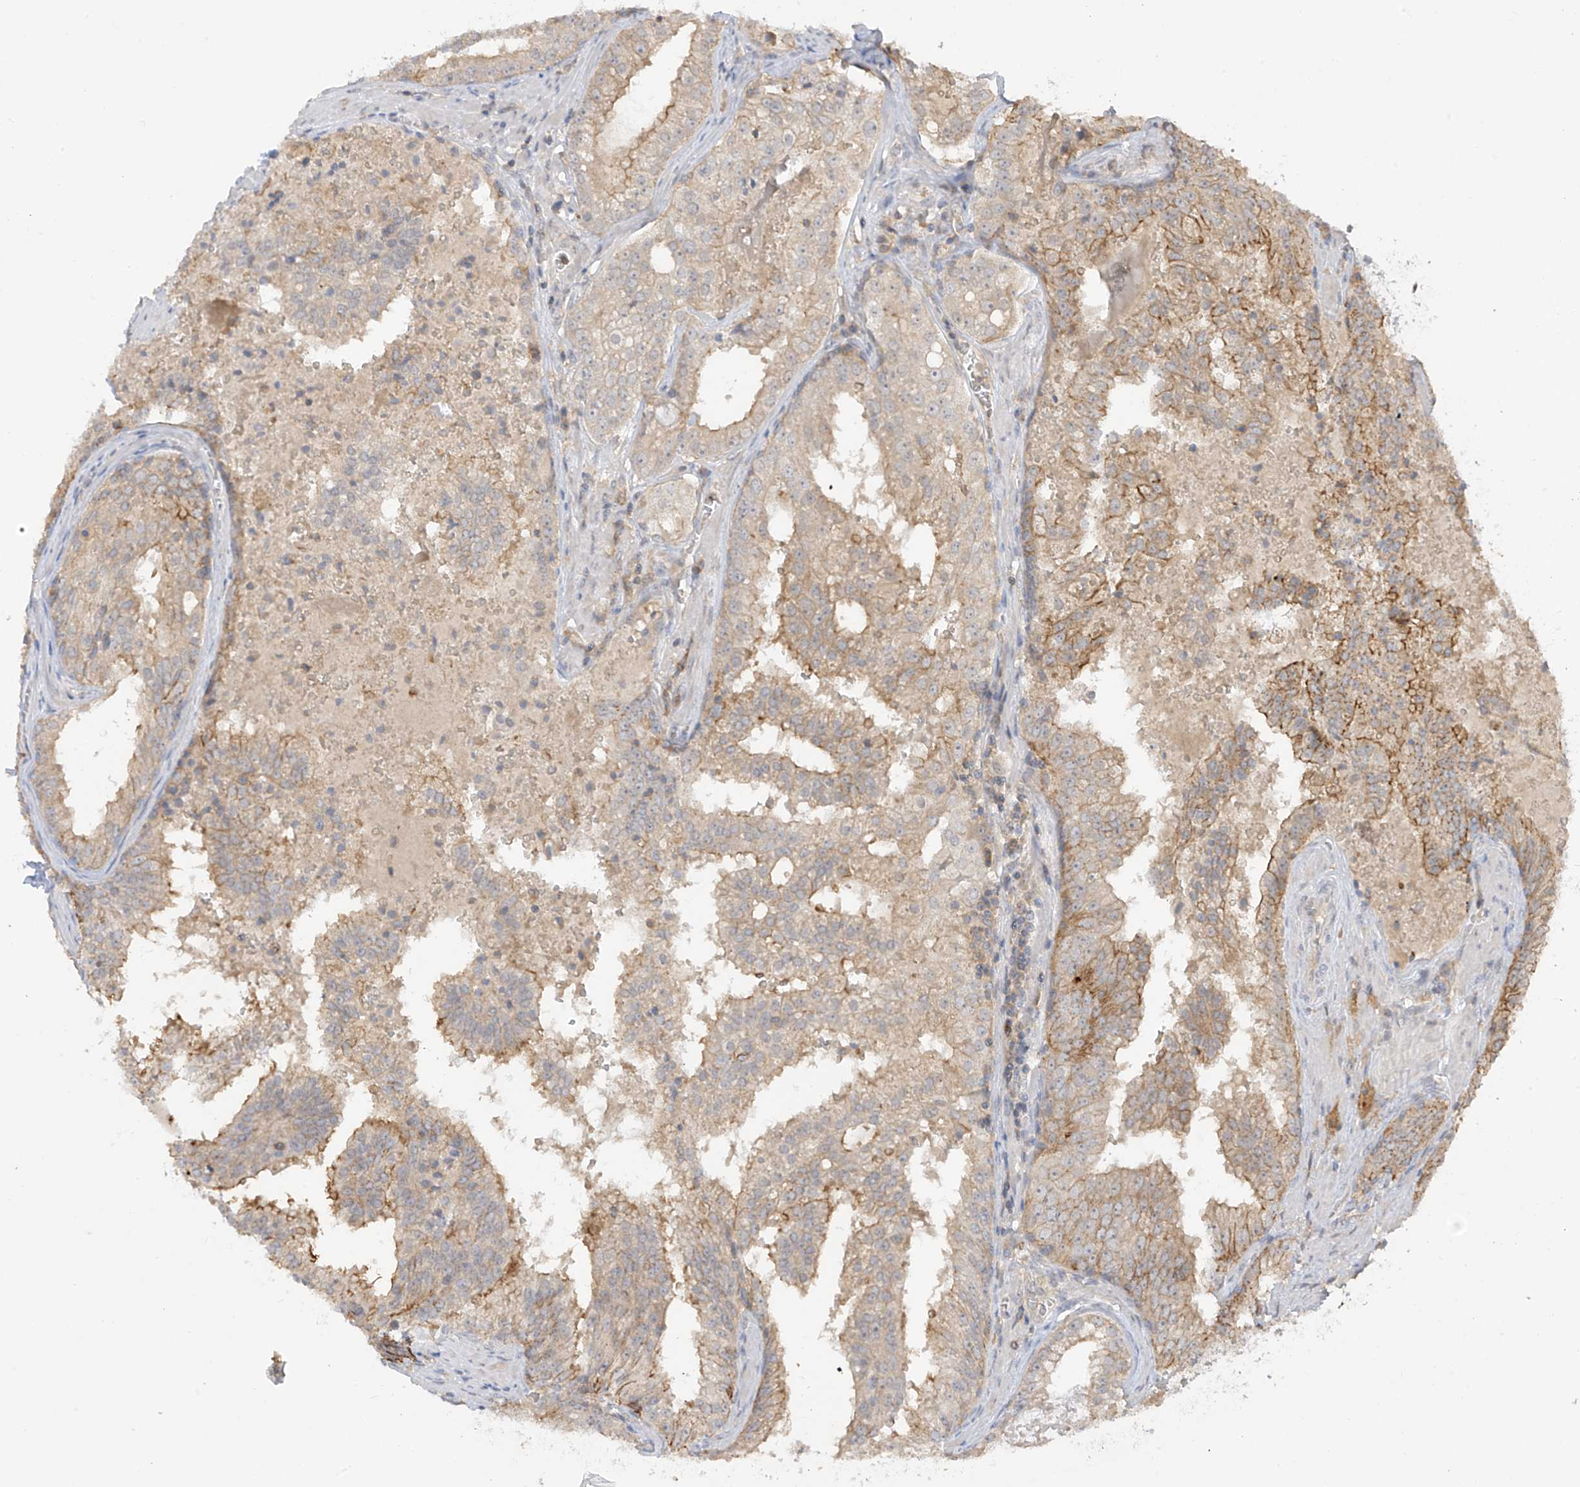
{"staining": {"intensity": "moderate", "quantity": "<25%", "location": "cytoplasmic/membranous"}, "tissue": "prostate cancer", "cell_type": "Tumor cells", "image_type": "cancer", "snomed": [{"axis": "morphology", "description": "Adenocarcinoma, High grade"}, {"axis": "topography", "description": "Prostate"}], "caption": "There is low levels of moderate cytoplasmic/membranous staining in tumor cells of prostate cancer (adenocarcinoma (high-grade)), as demonstrated by immunohistochemical staining (brown color).", "gene": "ANGEL2", "patient": {"sex": "male", "age": 68}}